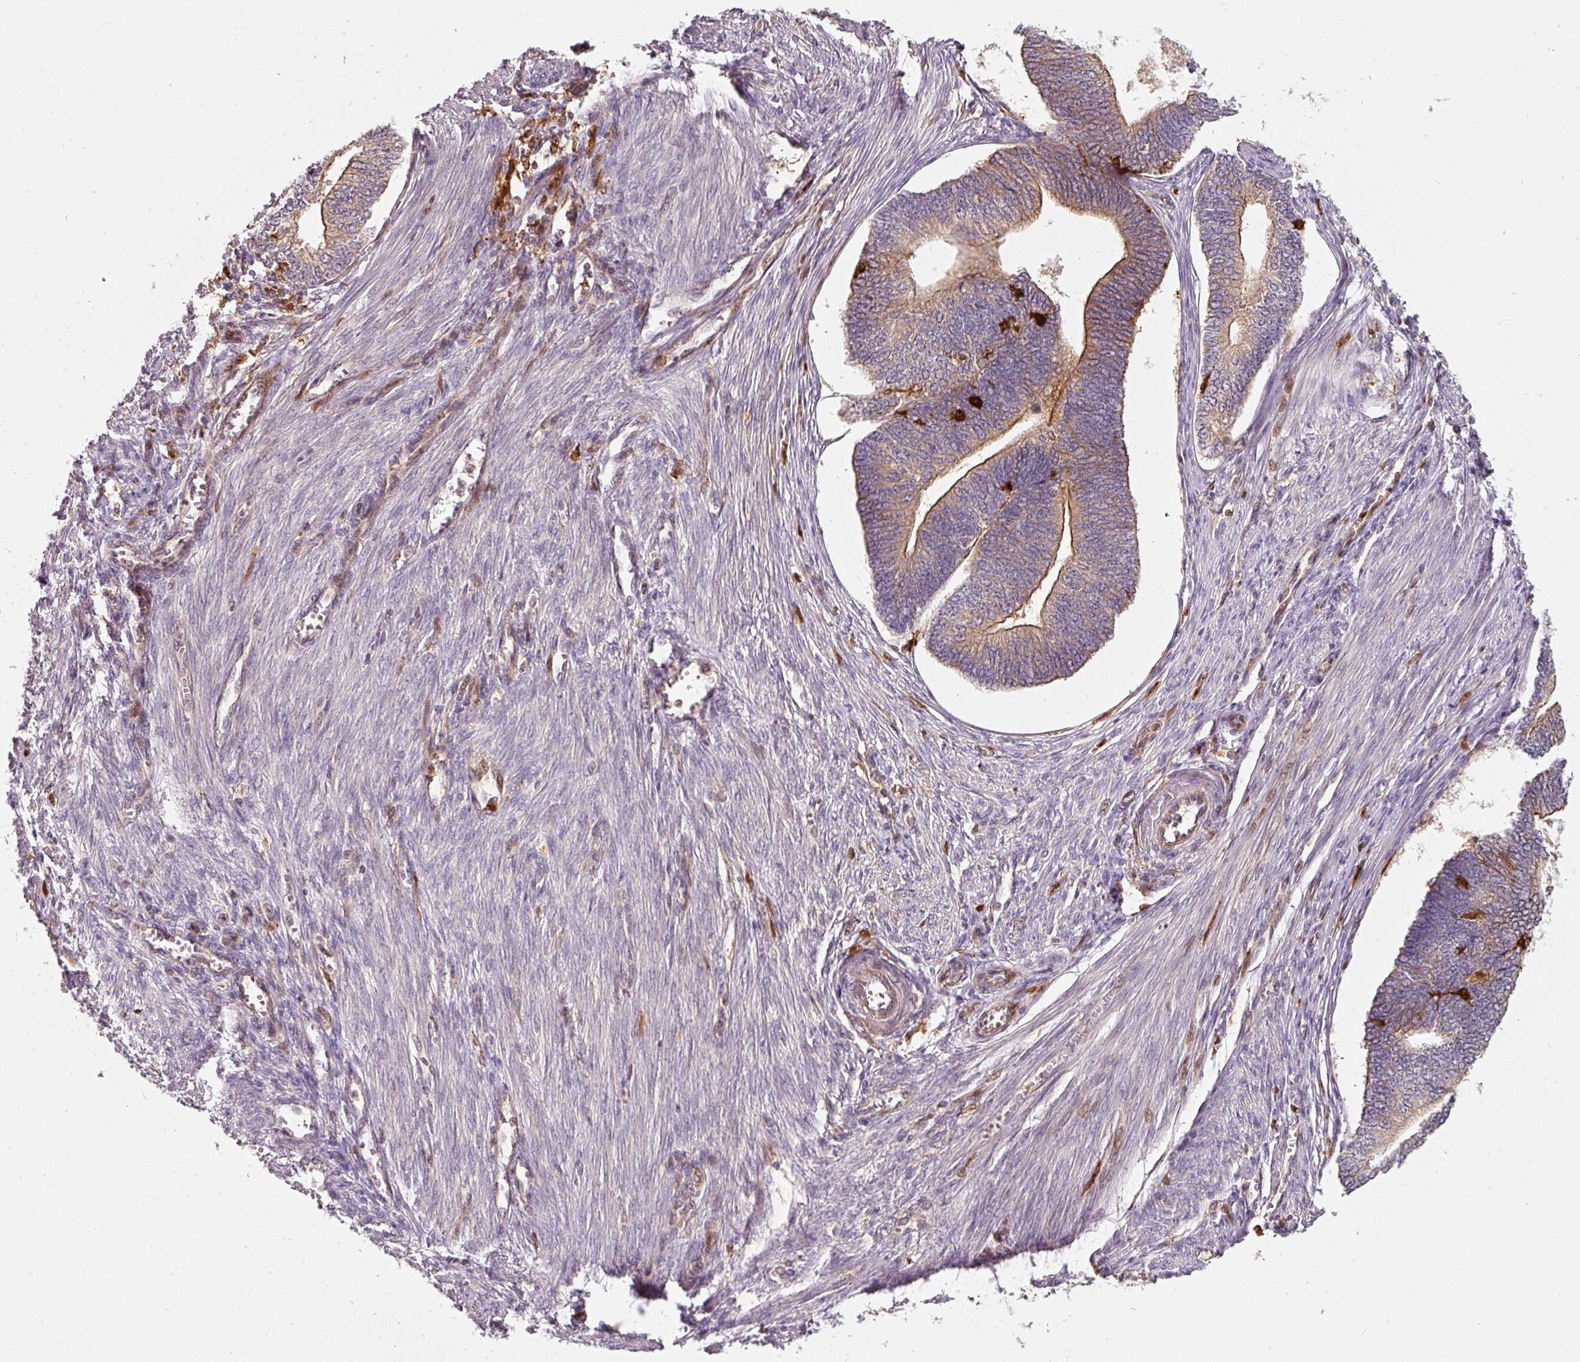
{"staining": {"intensity": "moderate", "quantity": "25%-75%", "location": "cytoplasmic/membranous"}, "tissue": "endometrial cancer", "cell_type": "Tumor cells", "image_type": "cancer", "snomed": [{"axis": "morphology", "description": "Adenocarcinoma, NOS"}, {"axis": "topography", "description": "Endometrium"}], "caption": "Tumor cells display medium levels of moderate cytoplasmic/membranous positivity in approximately 25%-75% of cells in endometrial cancer.", "gene": "IQGAP2", "patient": {"sex": "female", "age": 68}}